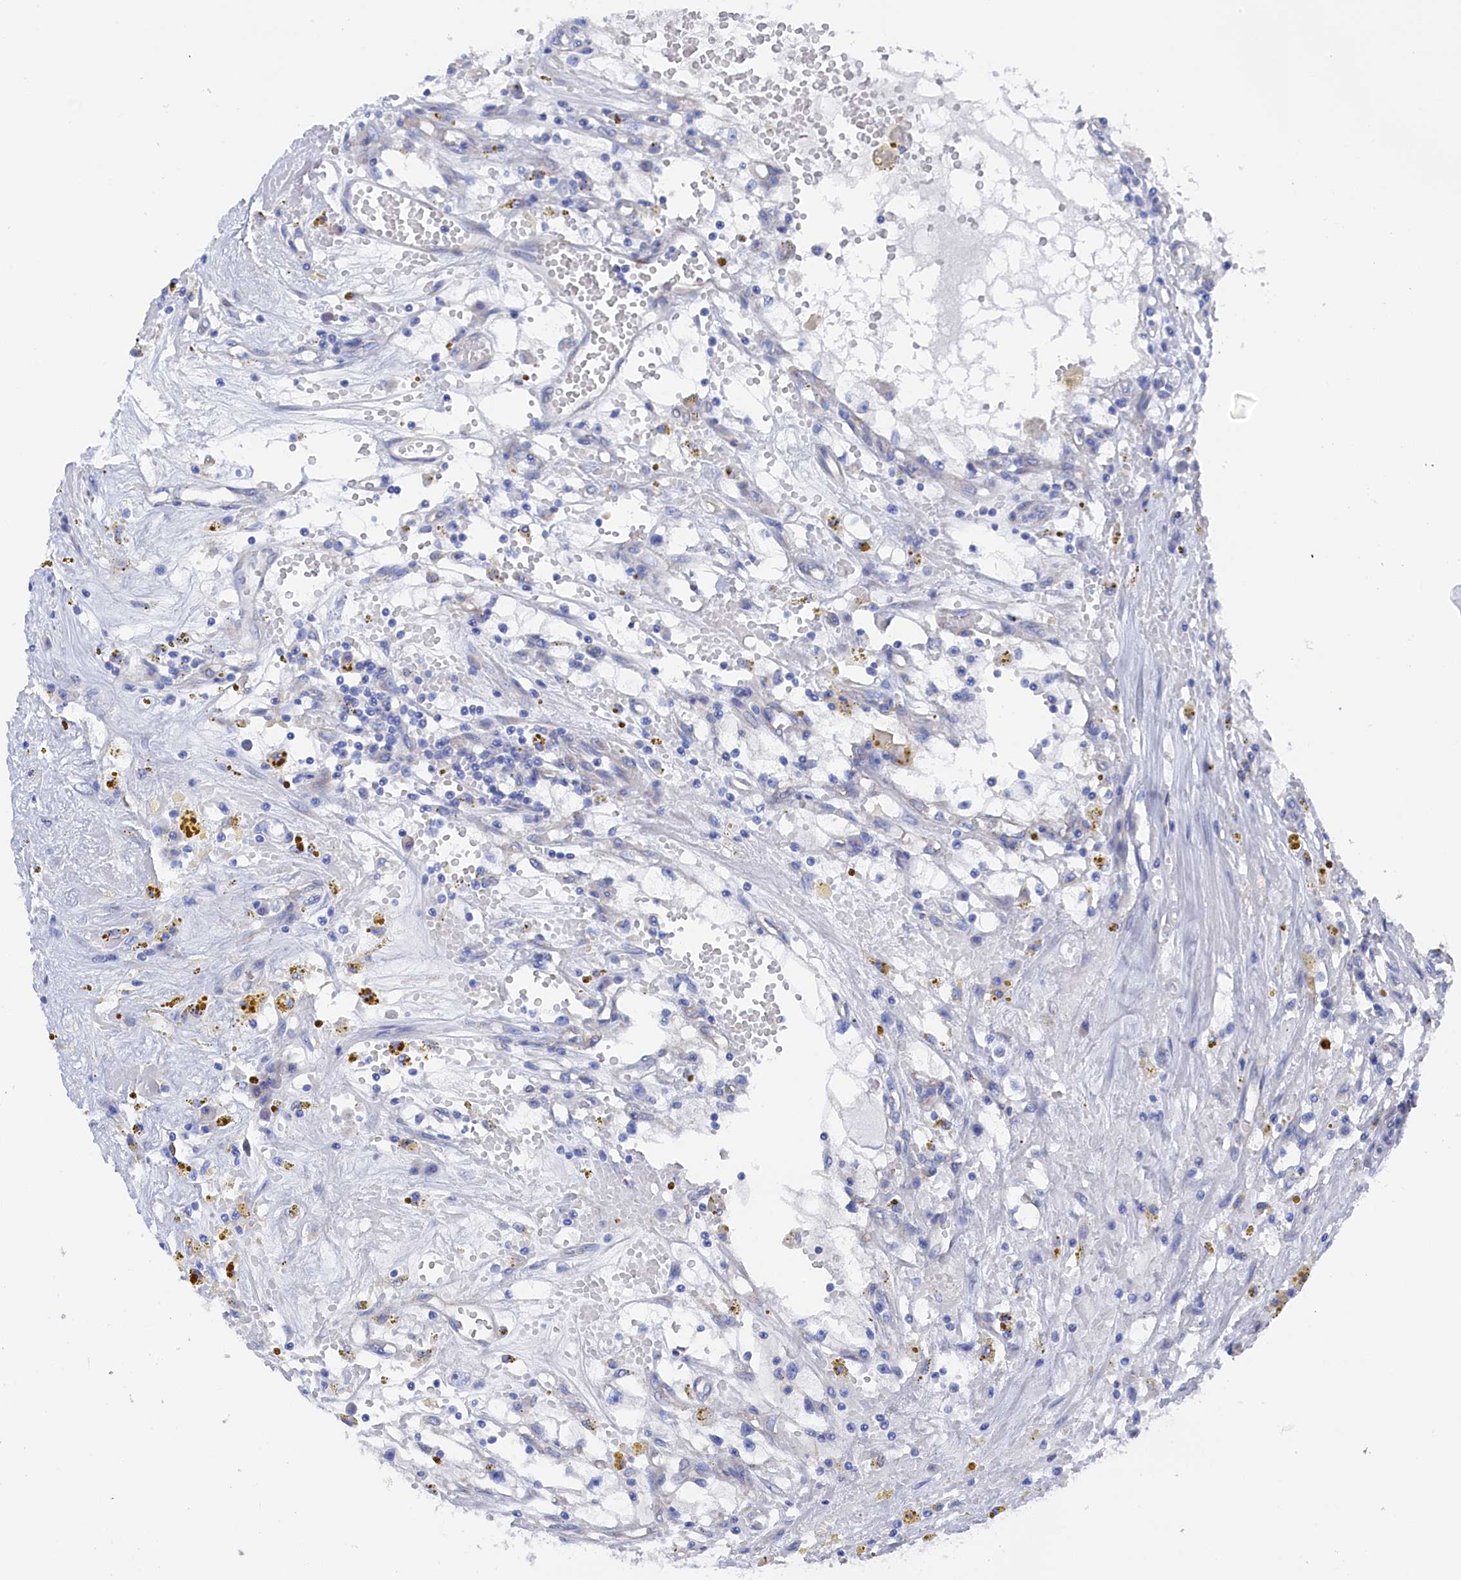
{"staining": {"intensity": "negative", "quantity": "none", "location": "none"}, "tissue": "renal cancer", "cell_type": "Tumor cells", "image_type": "cancer", "snomed": [{"axis": "morphology", "description": "Adenocarcinoma, NOS"}, {"axis": "topography", "description": "Kidney"}], "caption": "Immunohistochemical staining of renal cancer (adenocarcinoma) exhibits no significant staining in tumor cells.", "gene": "TMOD2", "patient": {"sex": "male", "age": 56}}